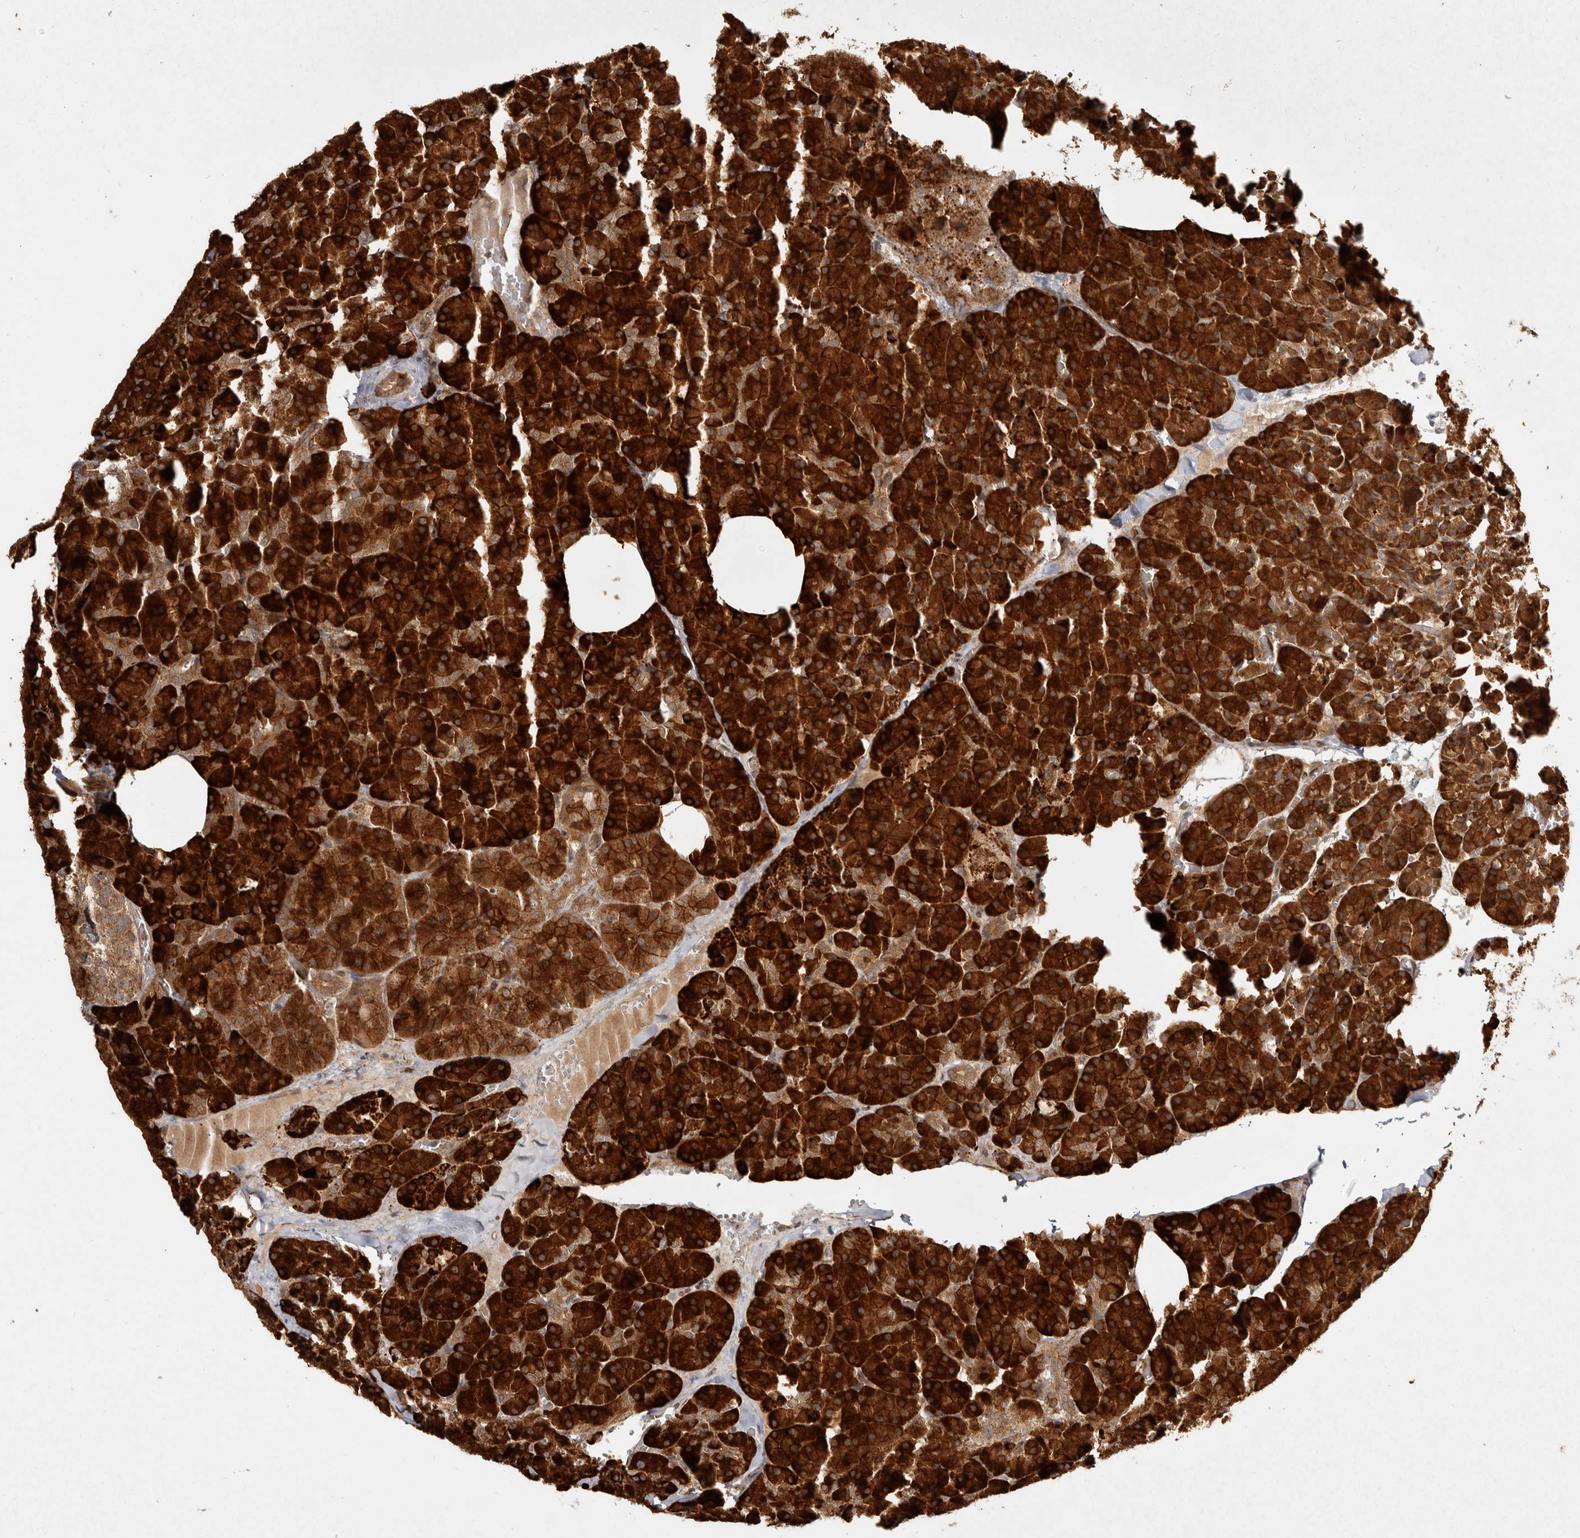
{"staining": {"intensity": "strong", "quantity": ">75%", "location": "cytoplasmic/membranous"}, "tissue": "pancreas", "cell_type": "Exocrine glandular cells", "image_type": "normal", "snomed": [{"axis": "morphology", "description": "Normal tissue, NOS"}, {"axis": "morphology", "description": "Carcinoid, malignant, NOS"}, {"axis": "topography", "description": "Pancreas"}], "caption": "Immunohistochemistry (DAB) staining of unremarkable human pancreas exhibits strong cytoplasmic/membranous protein positivity in approximately >75% of exocrine glandular cells.", "gene": "CAMSAP2", "patient": {"sex": "female", "age": 35}}